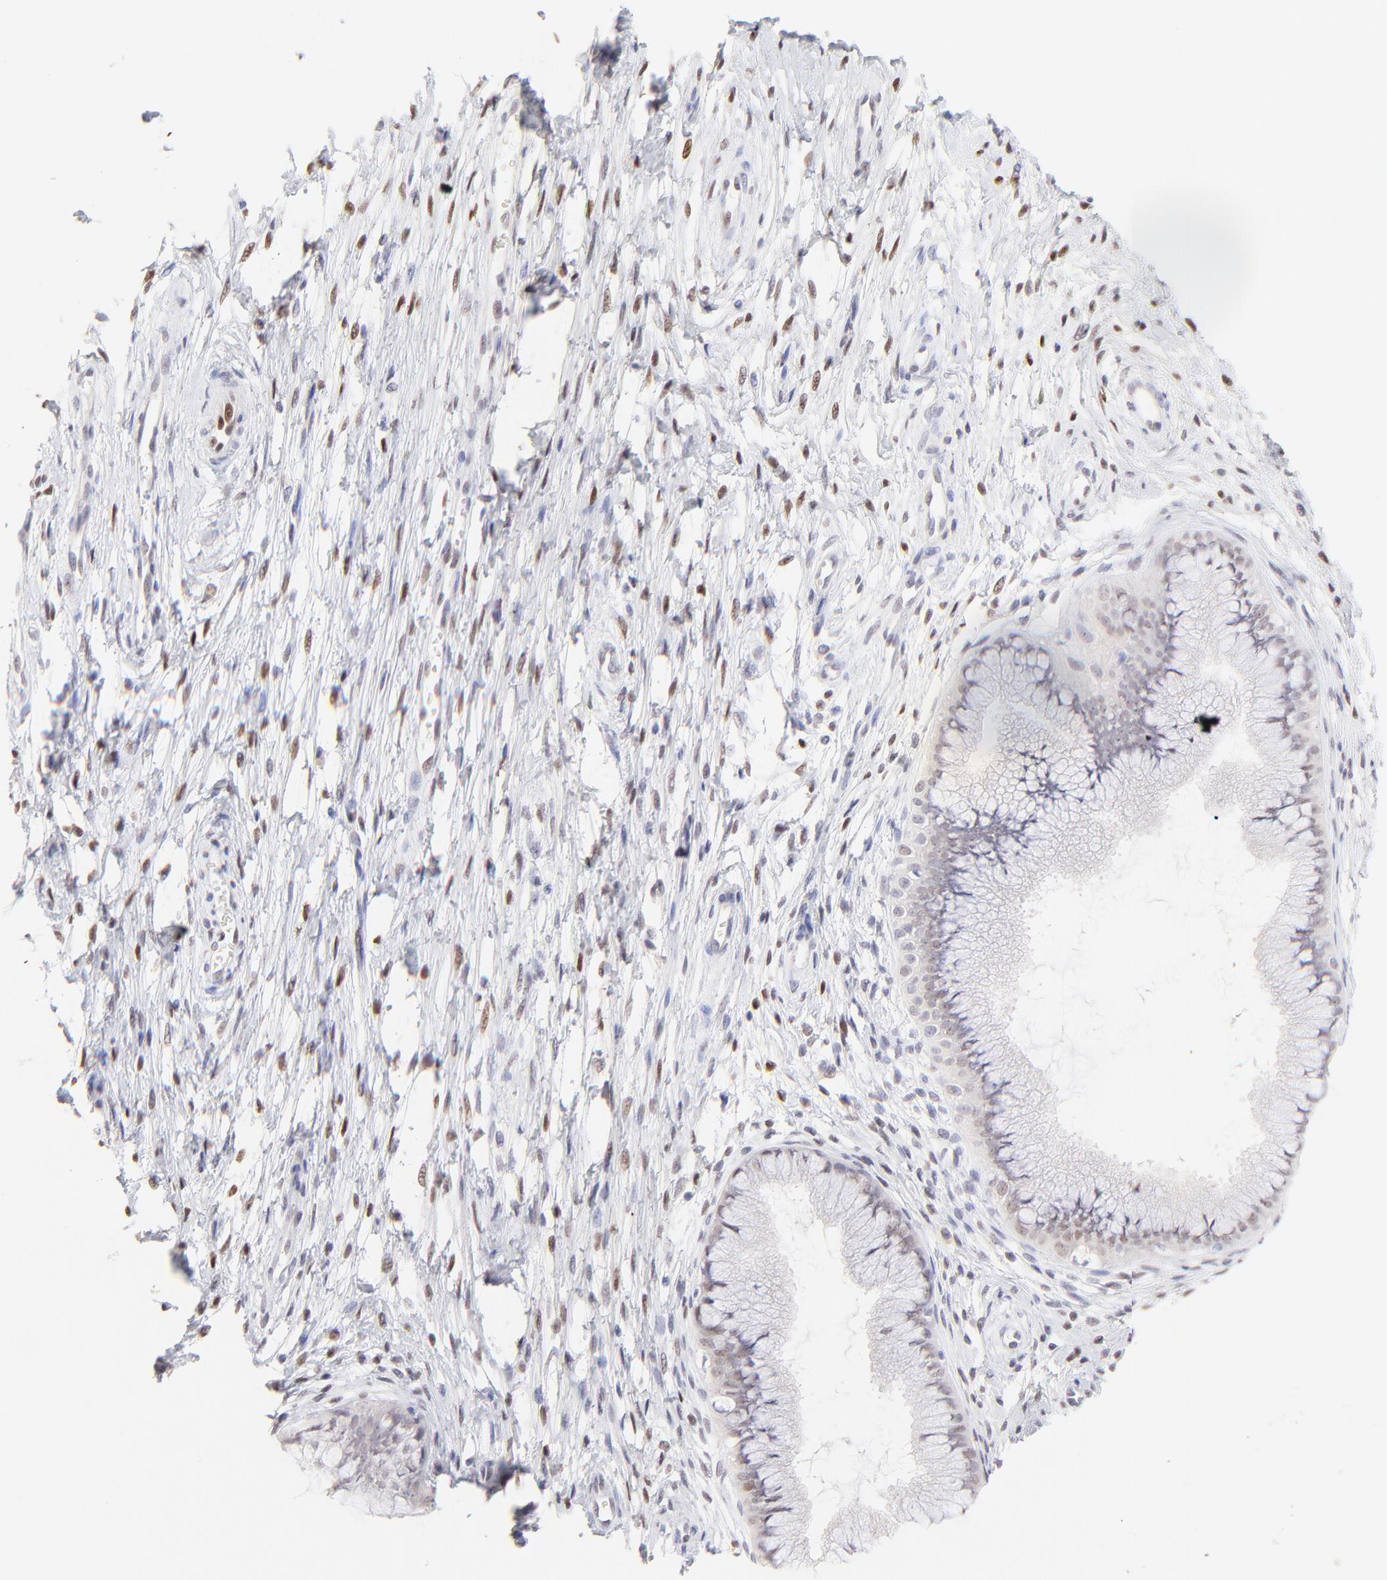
{"staining": {"intensity": "negative", "quantity": "none", "location": "none"}, "tissue": "cervix", "cell_type": "Glandular cells", "image_type": "normal", "snomed": [{"axis": "morphology", "description": "Normal tissue, NOS"}, {"axis": "topography", "description": "Cervix"}], "caption": "Immunohistochemistry (IHC) of unremarkable cervix reveals no expression in glandular cells. Nuclei are stained in blue.", "gene": "KLF4", "patient": {"sex": "female", "age": 39}}